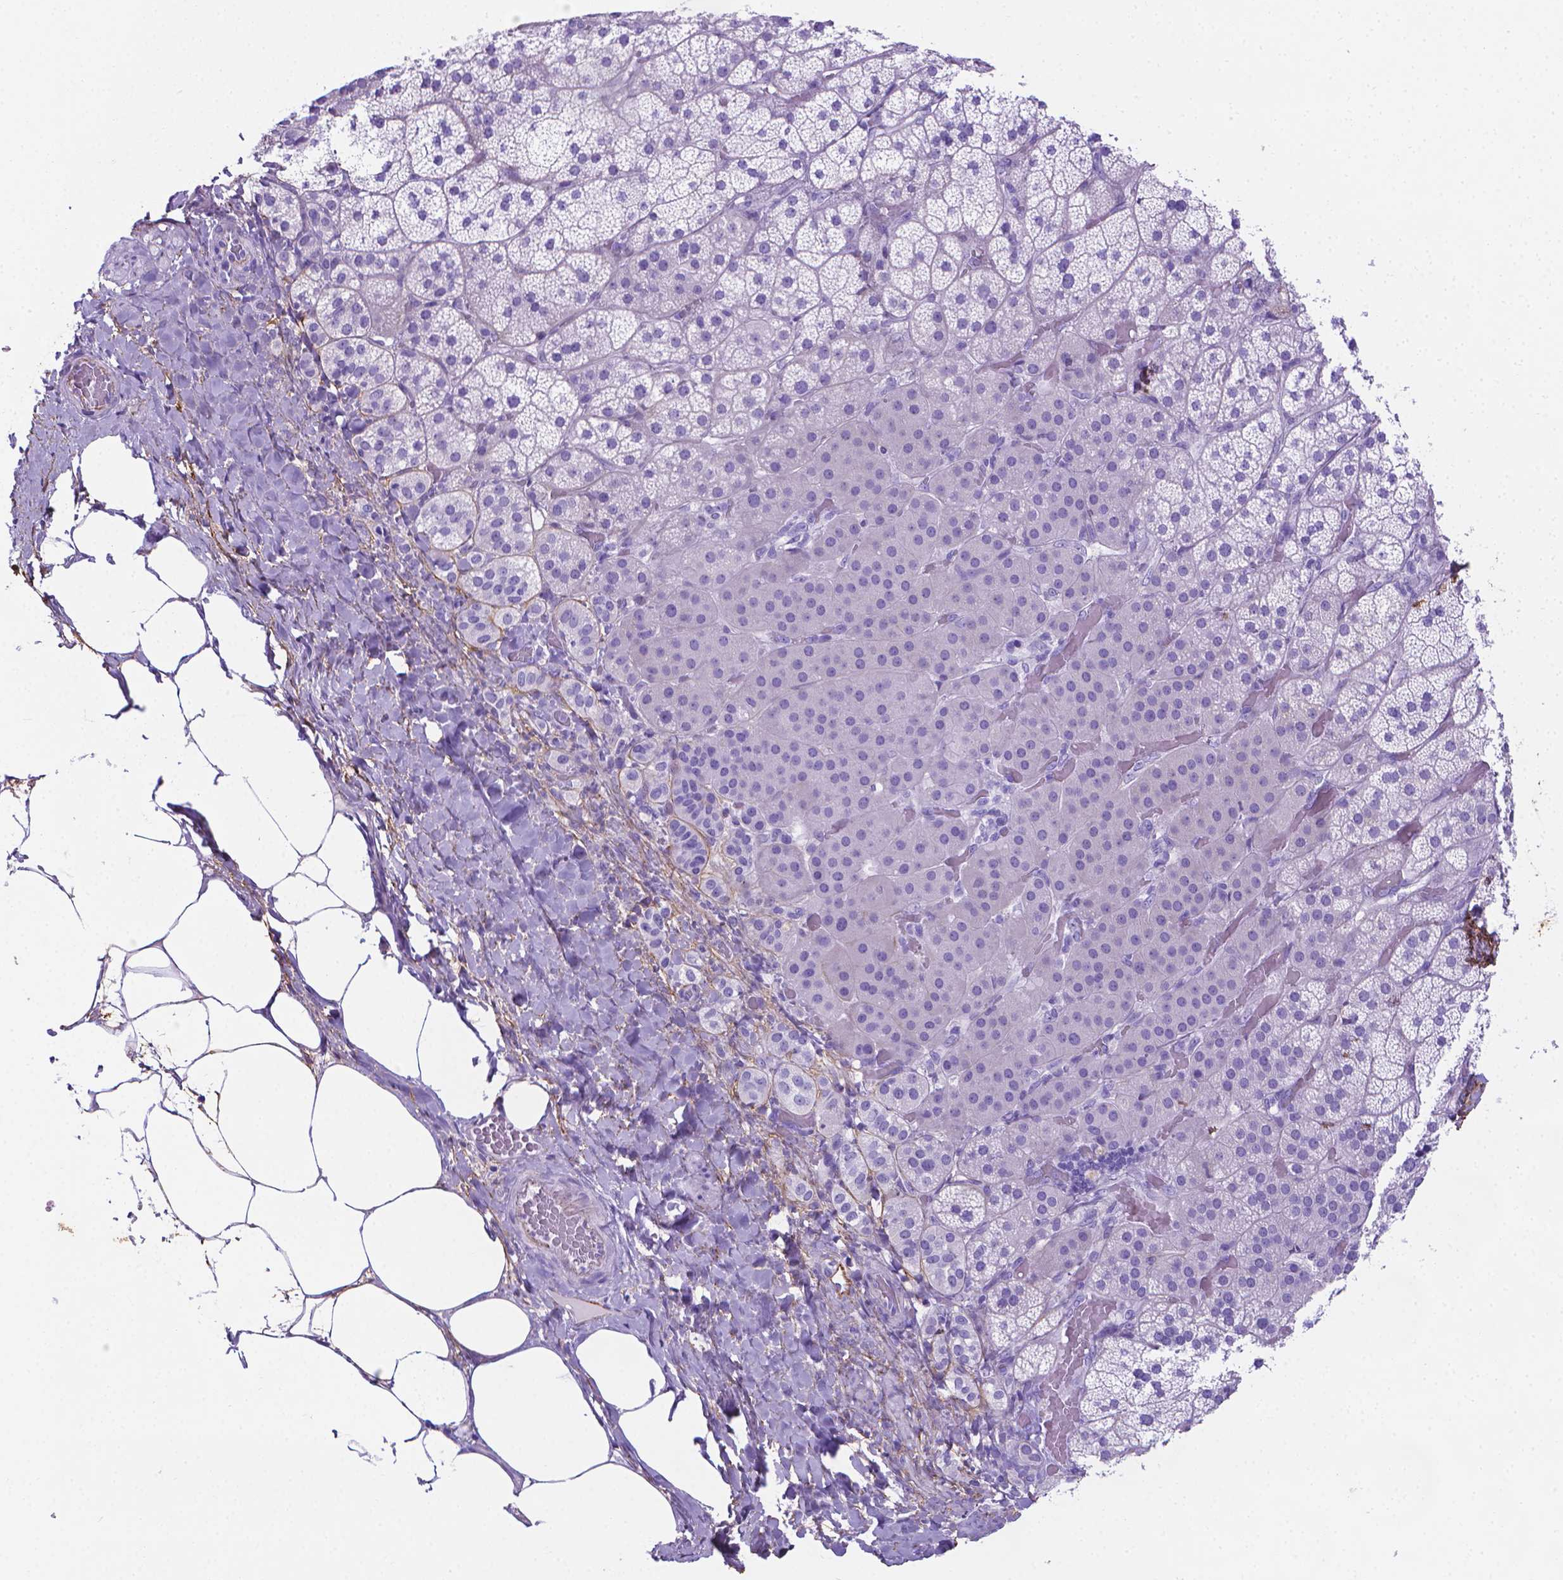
{"staining": {"intensity": "negative", "quantity": "none", "location": "none"}, "tissue": "adrenal gland", "cell_type": "Glandular cells", "image_type": "normal", "snomed": [{"axis": "morphology", "description": "Normal tissue, NOS"}, {"axis": "topography", "description": "Adrenal gland"}], "caption": "Glandular cells are negative for protein expression in unremarkable human adrenal gland. The staining was performed using DAB to visualize the protein expression in brown, while the nuclei were stained in blue with hematoxylin (Magnification: 20x).", "gene": "MFAP2", "patient": {"sex": "male", "age": 57}}